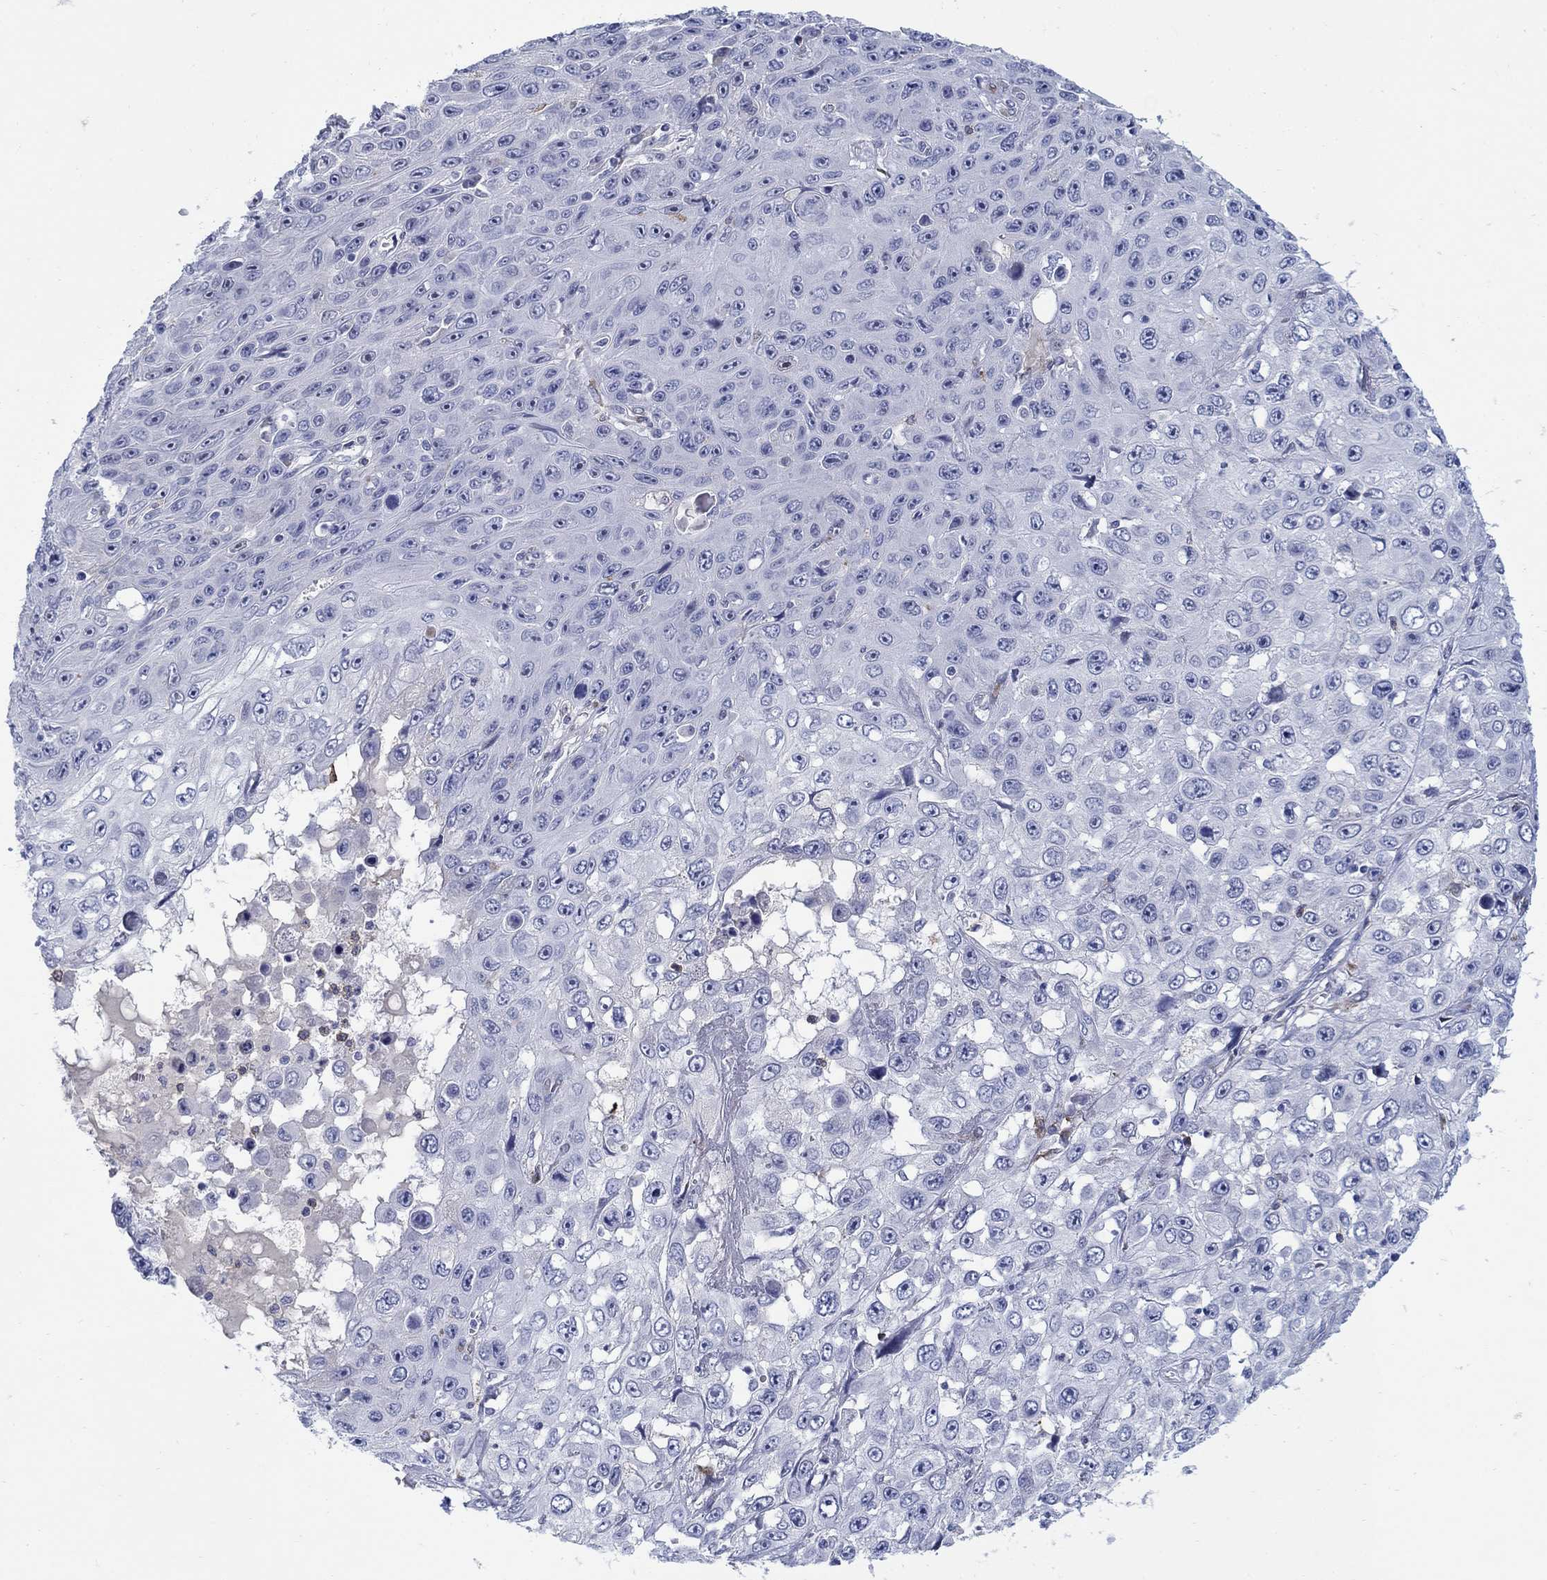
{"staining": {"intensity": "negative", "quantity": "none", "location": "none"}, "tissue": "skin cancer", "cell_type": "Tumor cells", "image_type": "cancer", "snomed": [{"axis": "morphology", "description": "Squamous cell carcinoma, NOS"}, {"axis": "topography", "description": "Skin"}], "caption": "High power microscopy micrograph of an immunohistochemistry (IHC) photomicrograph of skin cancer (squamous cell carcinoma), revealing no significant positivity in tumor cells. (Brightfield microscopy of DAB immunohistochemistry (IHC) at high magnification).", "gene": "REEP2", "patient": {"sex": "male", "age": 82}}